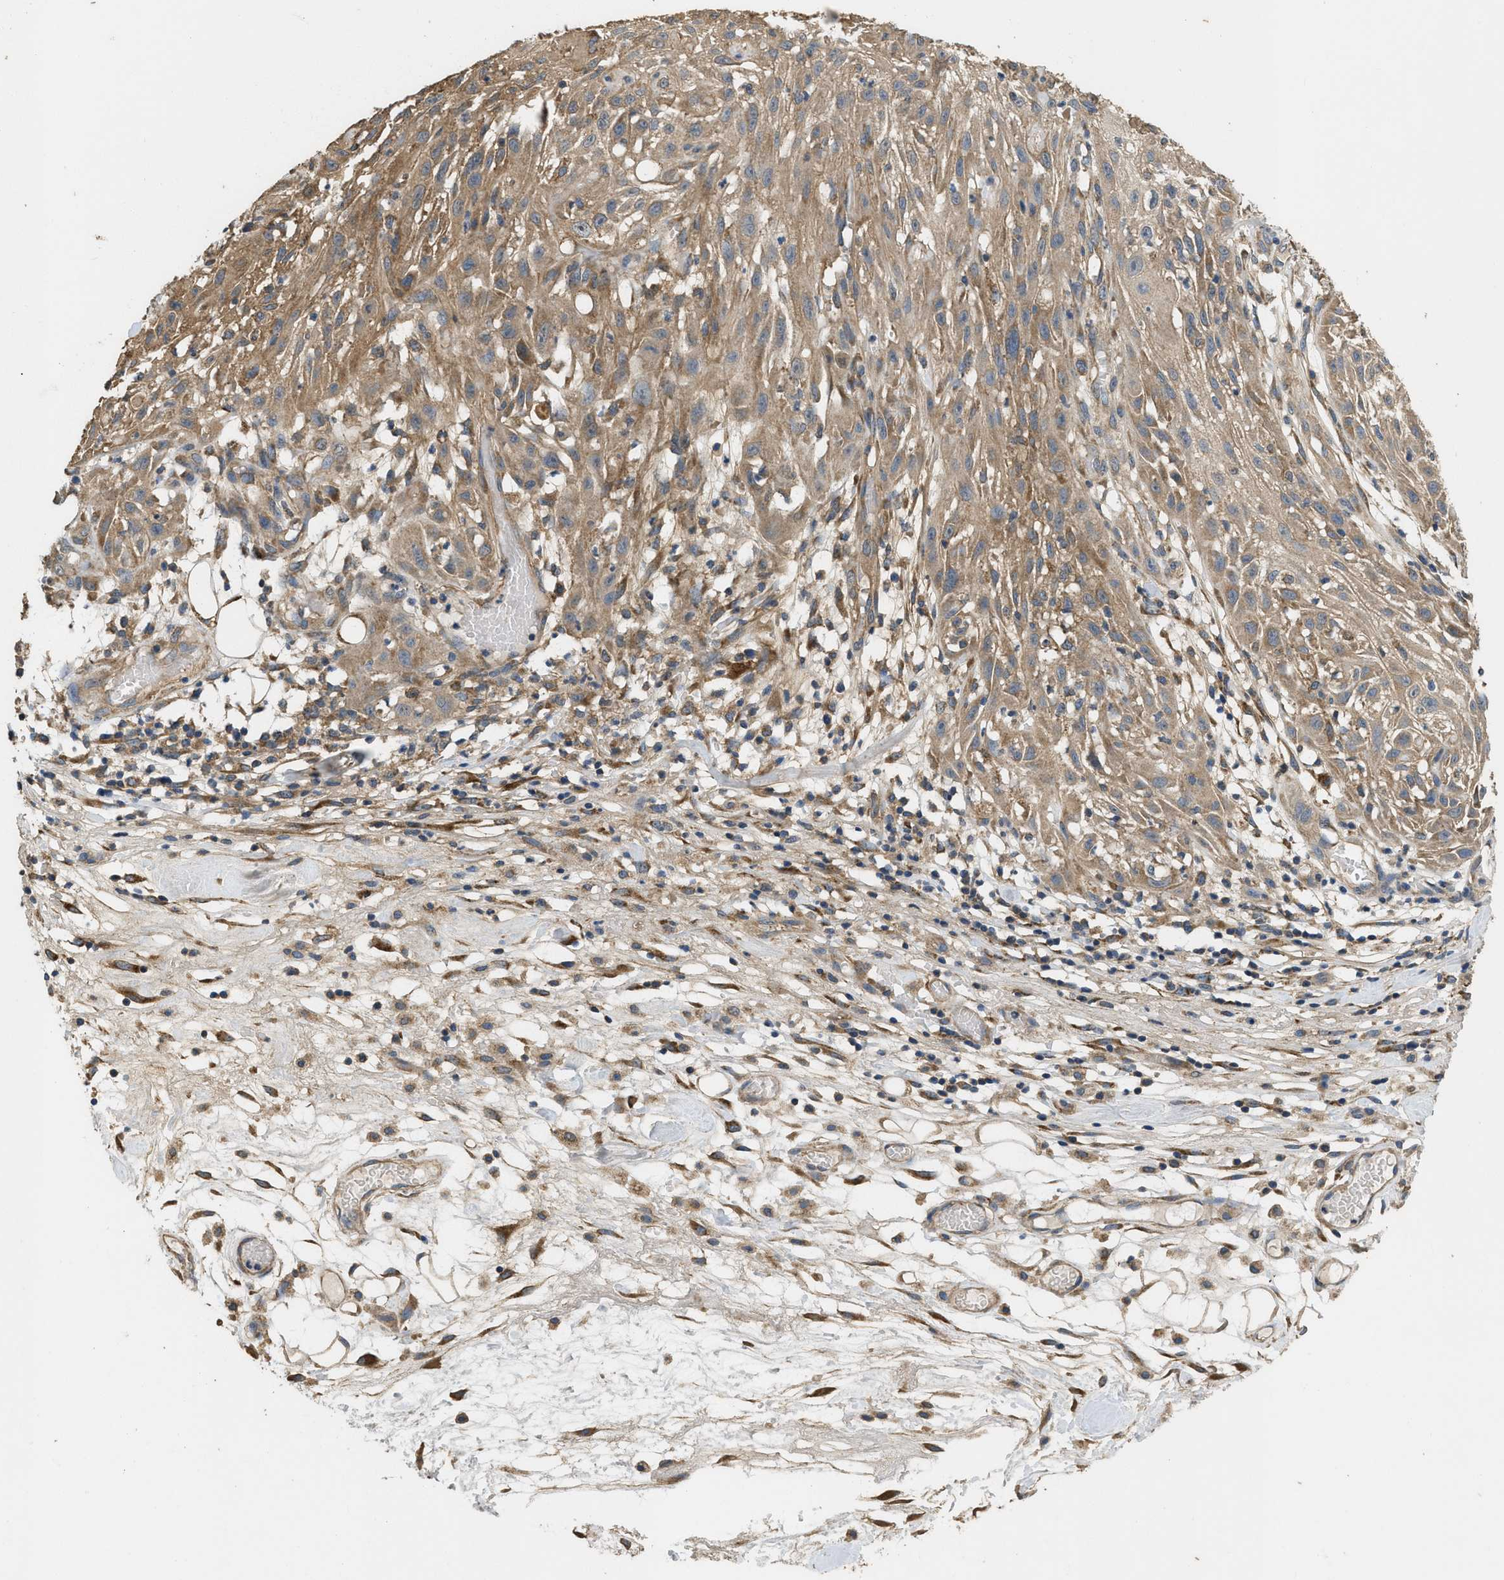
{"staining": {"intensity": "moderate", "quantity": ">75%", "location": "cytoplasmic/membranous"}, "tissue": "skin cancer", "cell_type": "Tumor cells", "image_type": "cancer", "snomed": [{"axis": "morphology", "description": "Squamous cell carcinoma, NOS"}, {"axis": "topography", "description": "Skin"}], "caption": "Immunohistochemical staining of human skin cancer (squamous cell carcinoma) exhibits moderate cytoplasmic/membranous protein staining in about >75% of tumor cells.", "gene": "THBS2", "patient": {"sex": "male", "age": 75}}